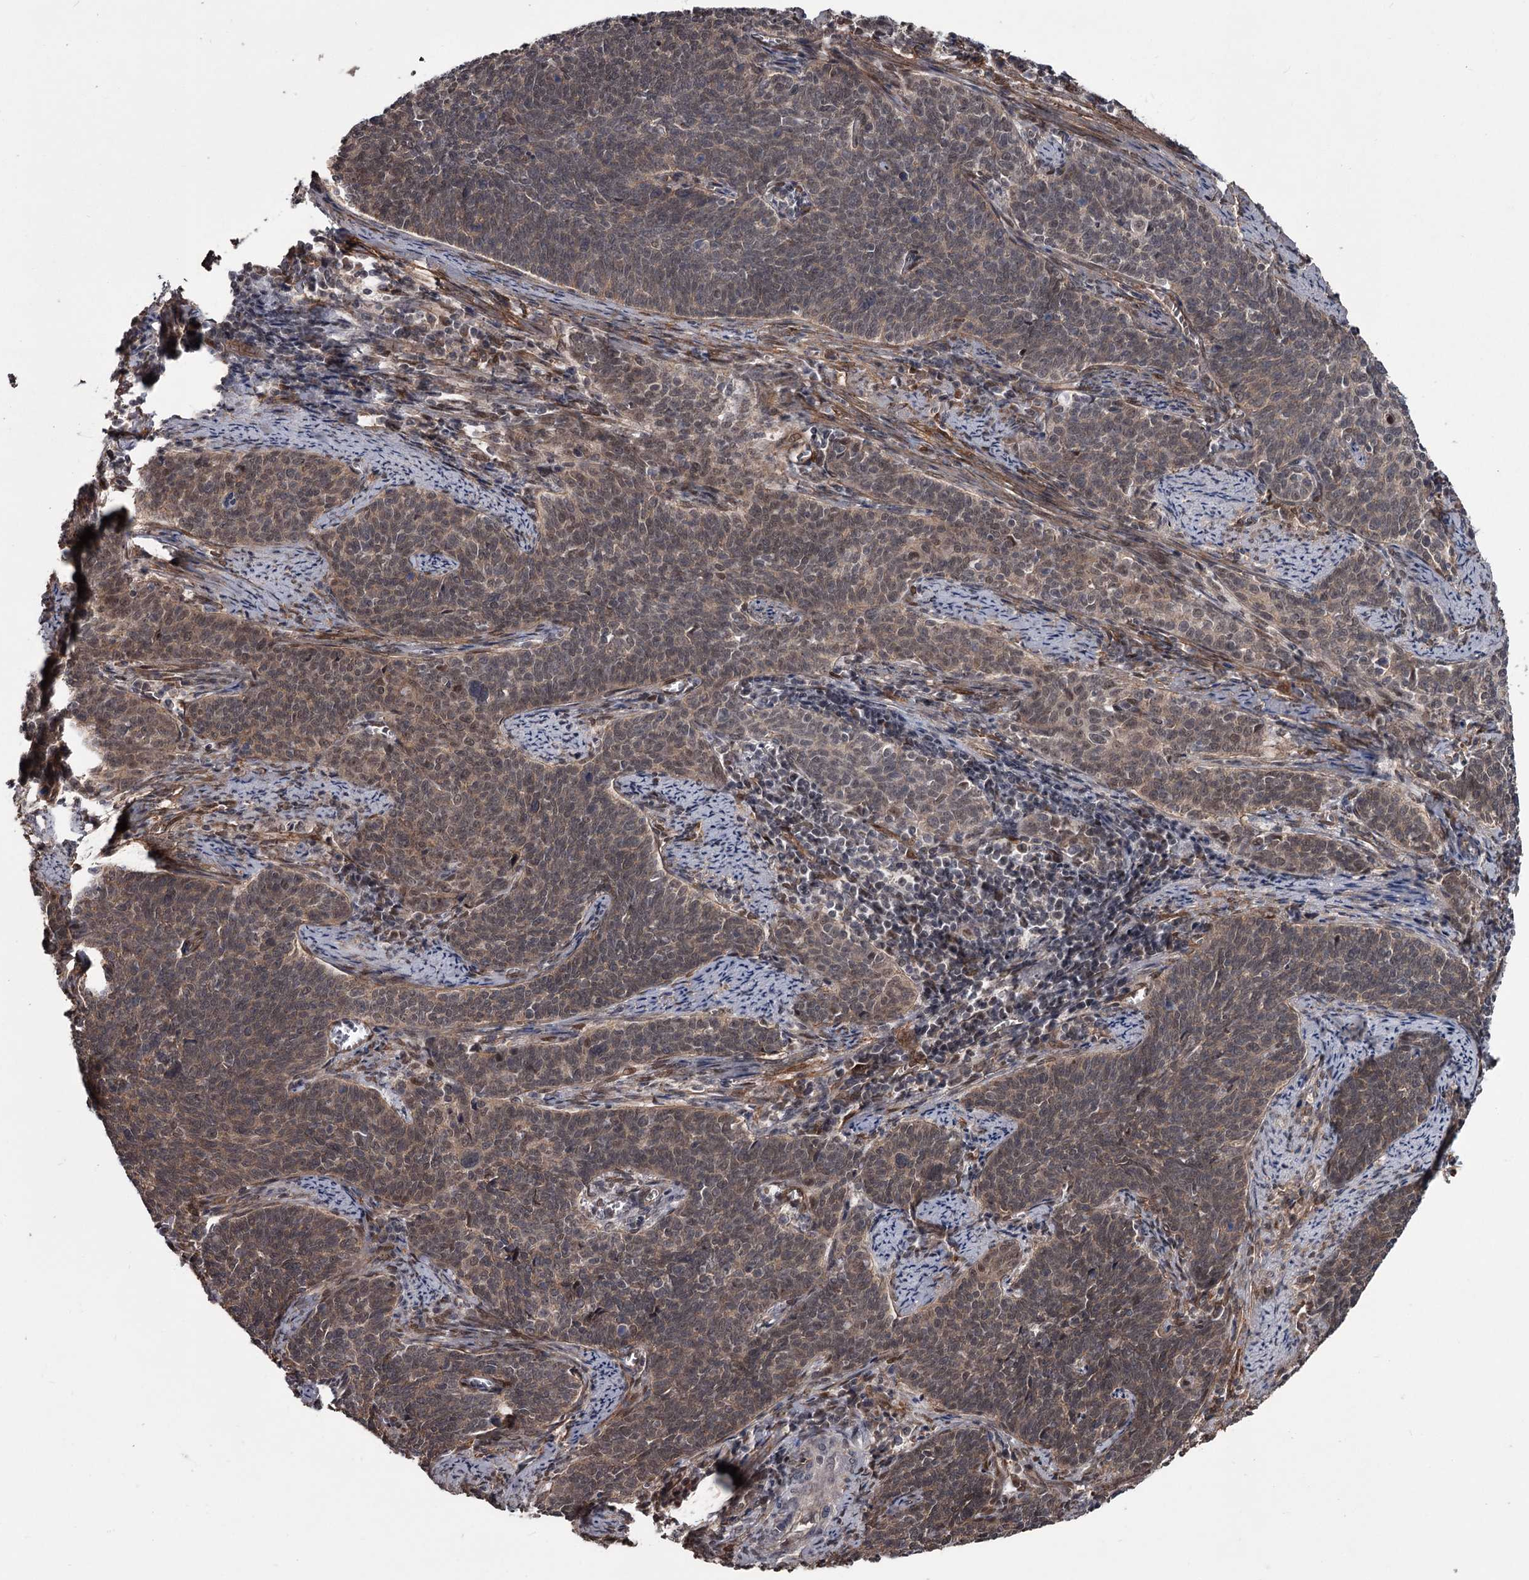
{"staining": {"intensity": "weak", "quantity": ">75%", "location": "cytoplasmic/membranous"}, "tissue": "cervical cancer", "cell_type": "Tumor cells", "image_type": "cancer", "snomed": [{"axis": "morphology", "description": "Squamous cell carcinoma, NOS"}, {"axis": "topography", "description": "Cervix"}], "caption": "Immunohistochemical staining of human cervical cancer displays weak cytoplasmic/membranous protein expression in approximately >75% of tumor cells.", "gene": "CDC42EP2", "patient": {"sex": "female", "age": 39}}